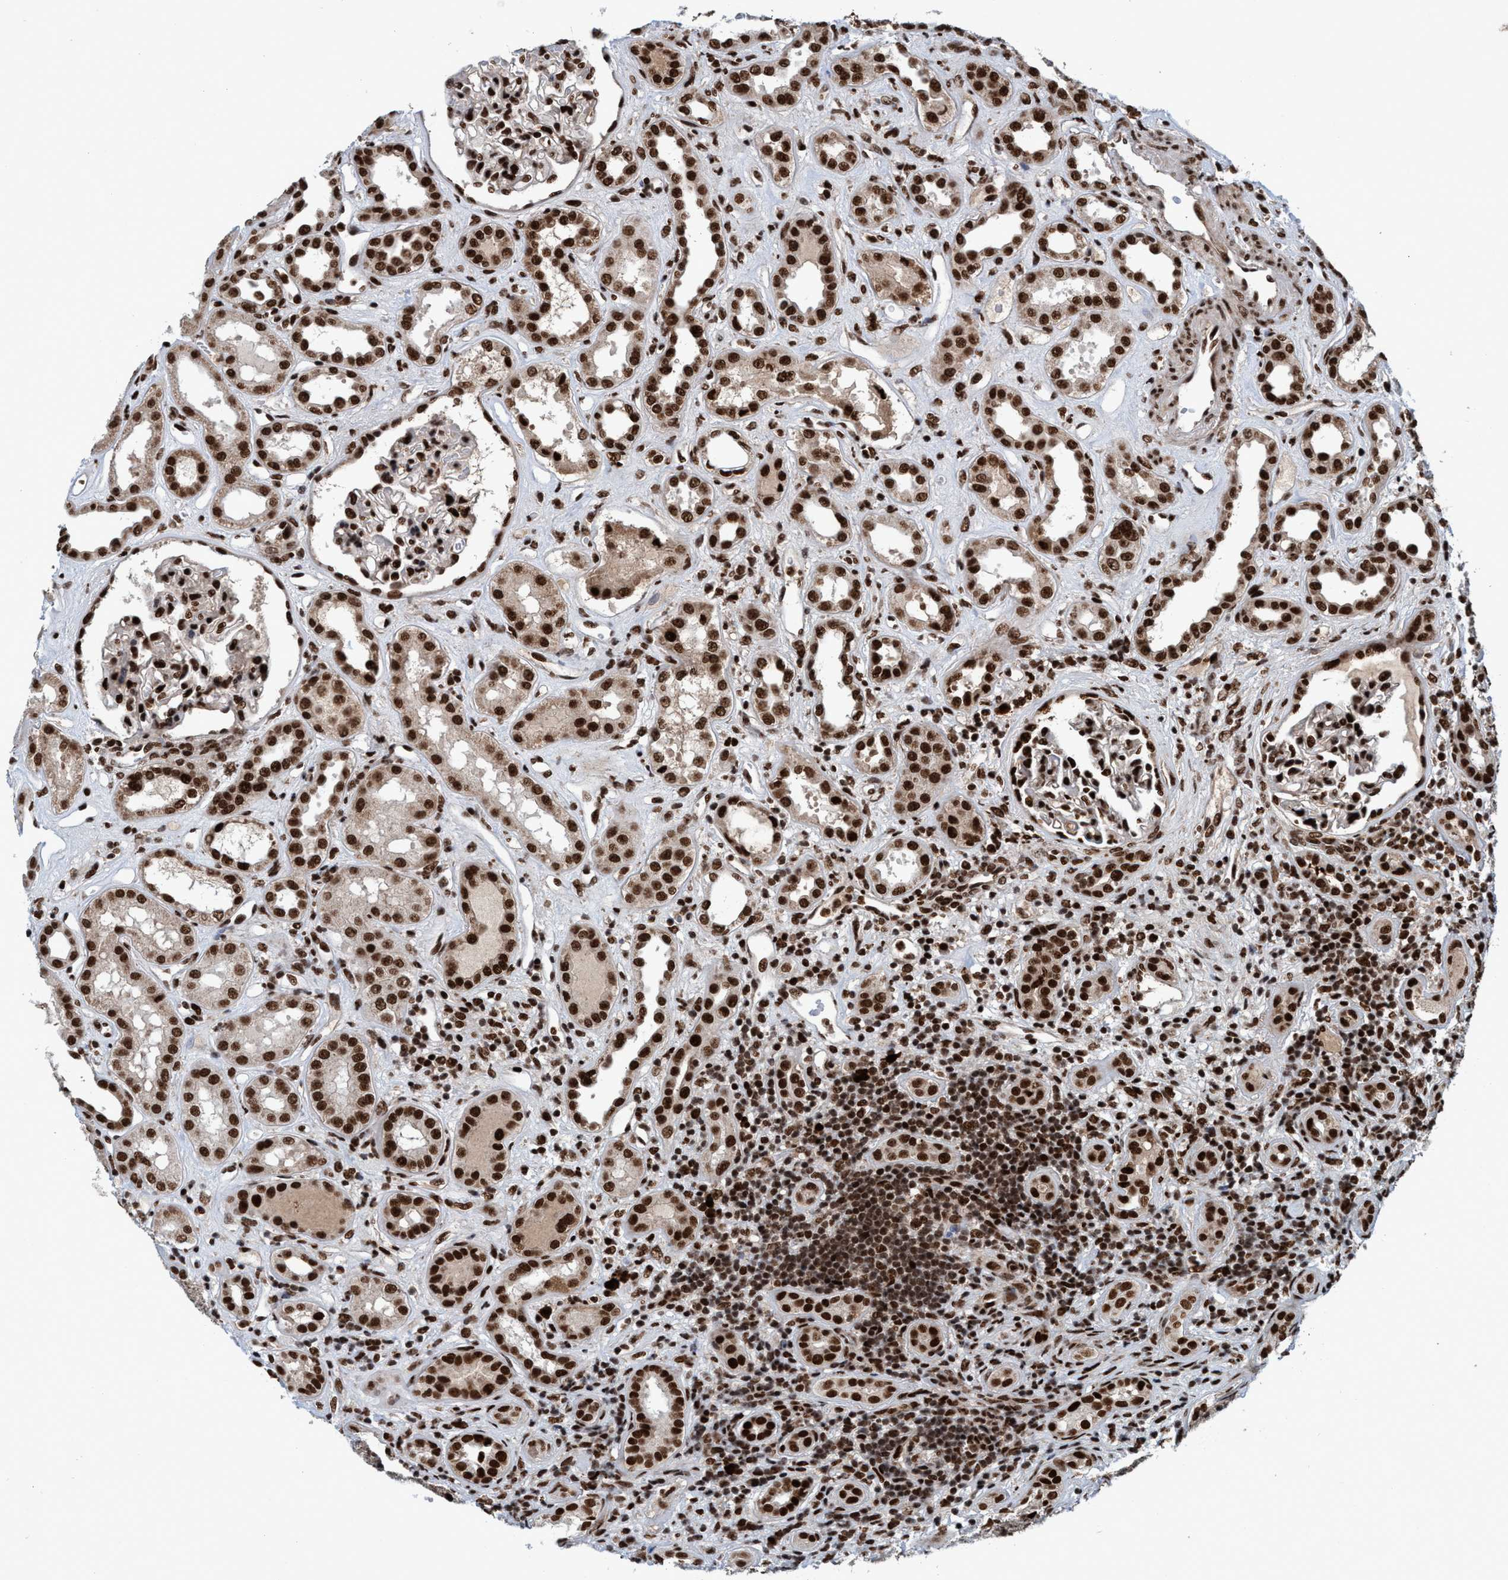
{"staining": {"intensity": "strong", "quantity": ">75%", "location": "nuclear"}, "tissue": "kidney", "cell_type": "Cells in glomeruli", "image_type": "normal", "snomed": [{"axis": "morphology", "description": "Normal tissue, NOS"}, {"axis": "topography", "description": "Kidney"}], "caption": "Brown immunohistochemical staining in unremarkable human kidney exhibits strong nuclear positivity in approximately >75% of cells in glomeruli.", "gene": "TOPBP1", "patient": {"sex": "male", "age": 59}}